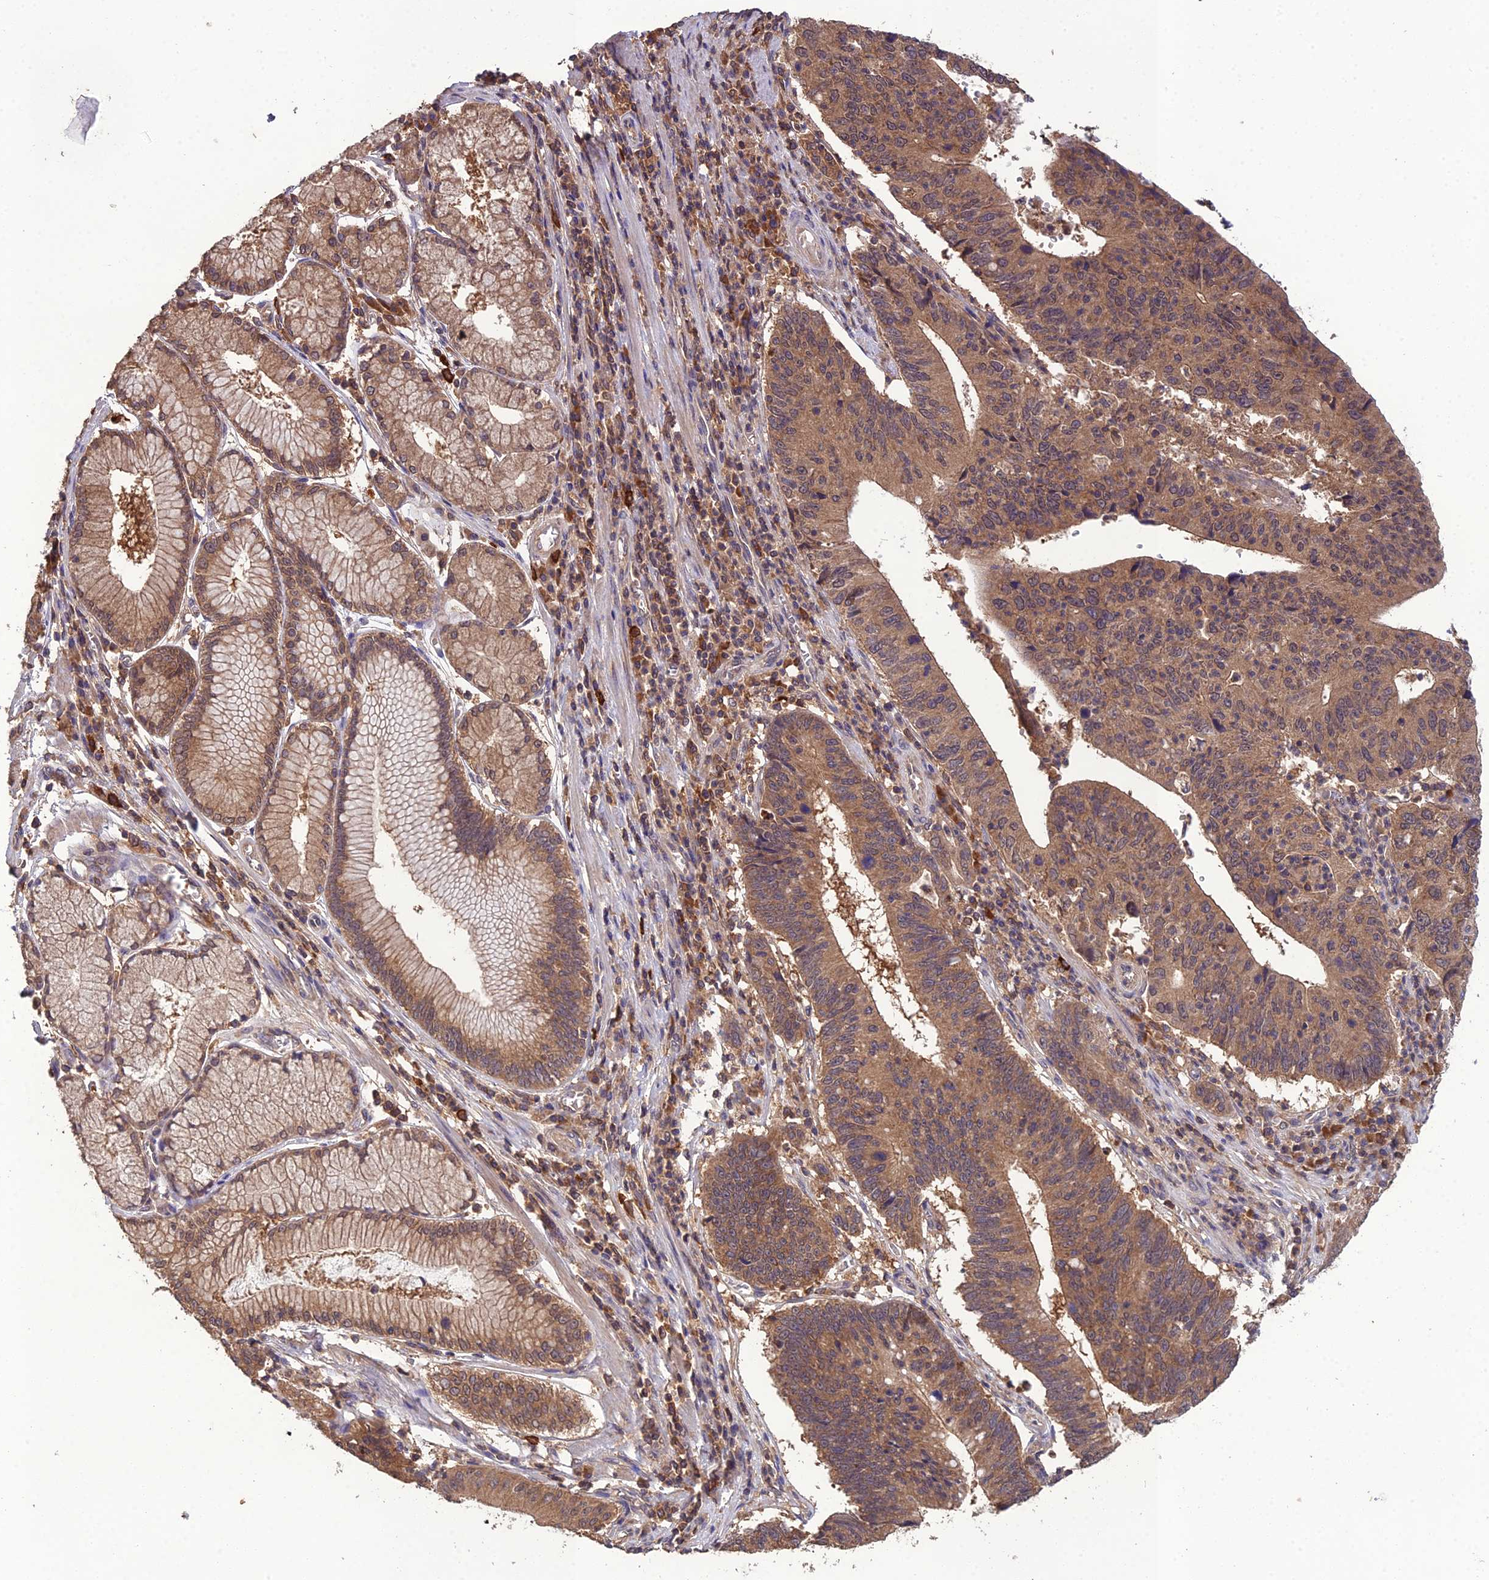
{"staining": {"intensity": "moderate", "quantity": ">75%", "location": "cytoplasmic/membranous"}, "tissue": "stomach cancer", "cell_type": "Tumor cells", "image_type": "cancer", "snomed": [{"axis": "morphology", "description": "Adenocarcinoma, NOS"}, {"axis": "topography", "description": "Stomach"}], "caption": "Protein analysis of stomach cancer (adenocarcinoma) tissue demonstrates moderate cytoplasmic/membranous expression in about >75% of tumor cells.", "gene": "TMEM258", "patient": {"sex": "male", "age": 59}}